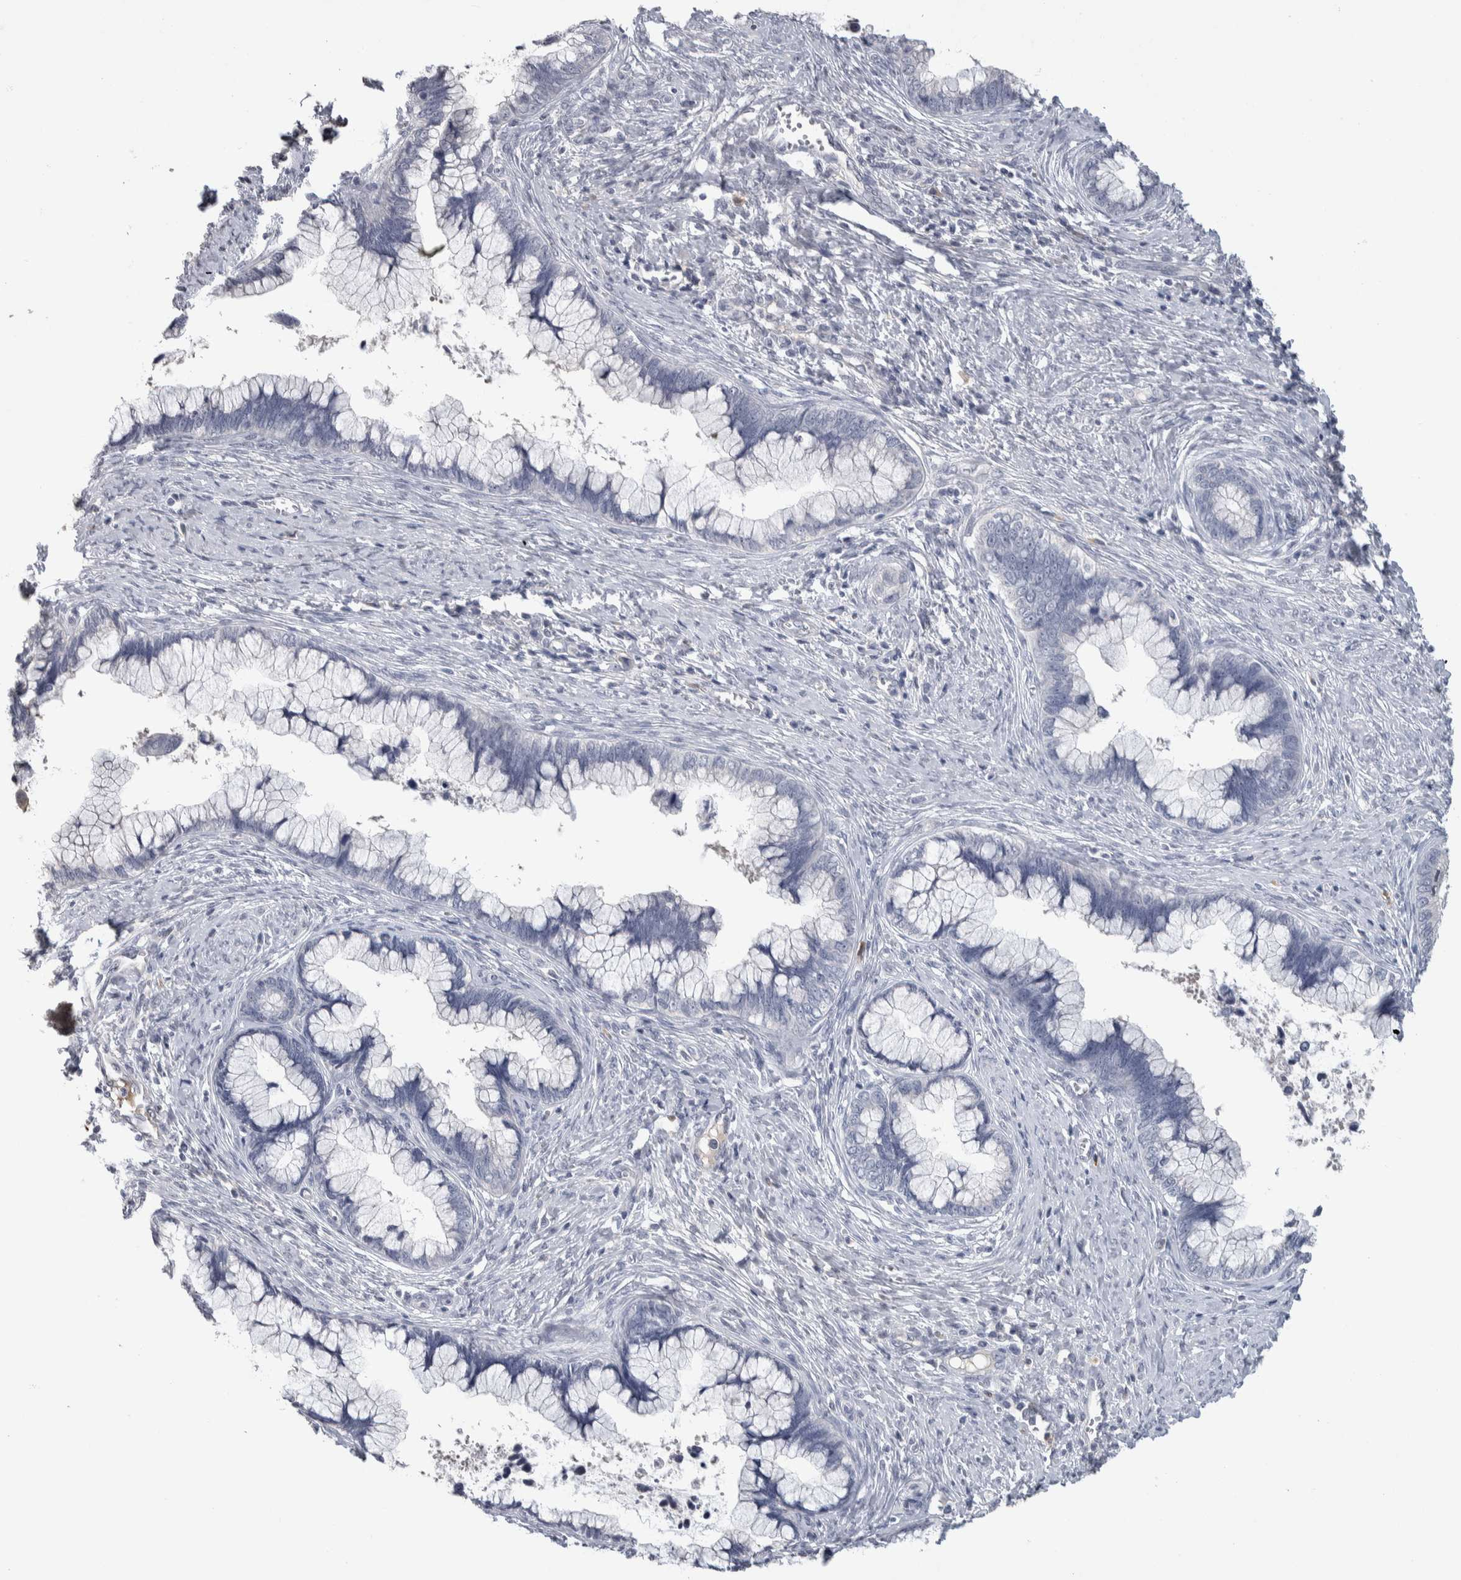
{"staining": {"intensity": "negative", "quantity": "none", "location": "none"}, "tissue": "cervical cancer", "cell_type": "Tumor cells", "image_type": "cancer", "snomed": [{"axis": "morphology", "description": "Adenocarcinoma, NOS"}, {"axis": "topography", "description": "Cervix"}], "caption": "Human cervical cancer stained for a protein using IHC displays no staining in tumor cells.", "gene": "TMEM102", "patient": {"sex": "female", "age": 44}}